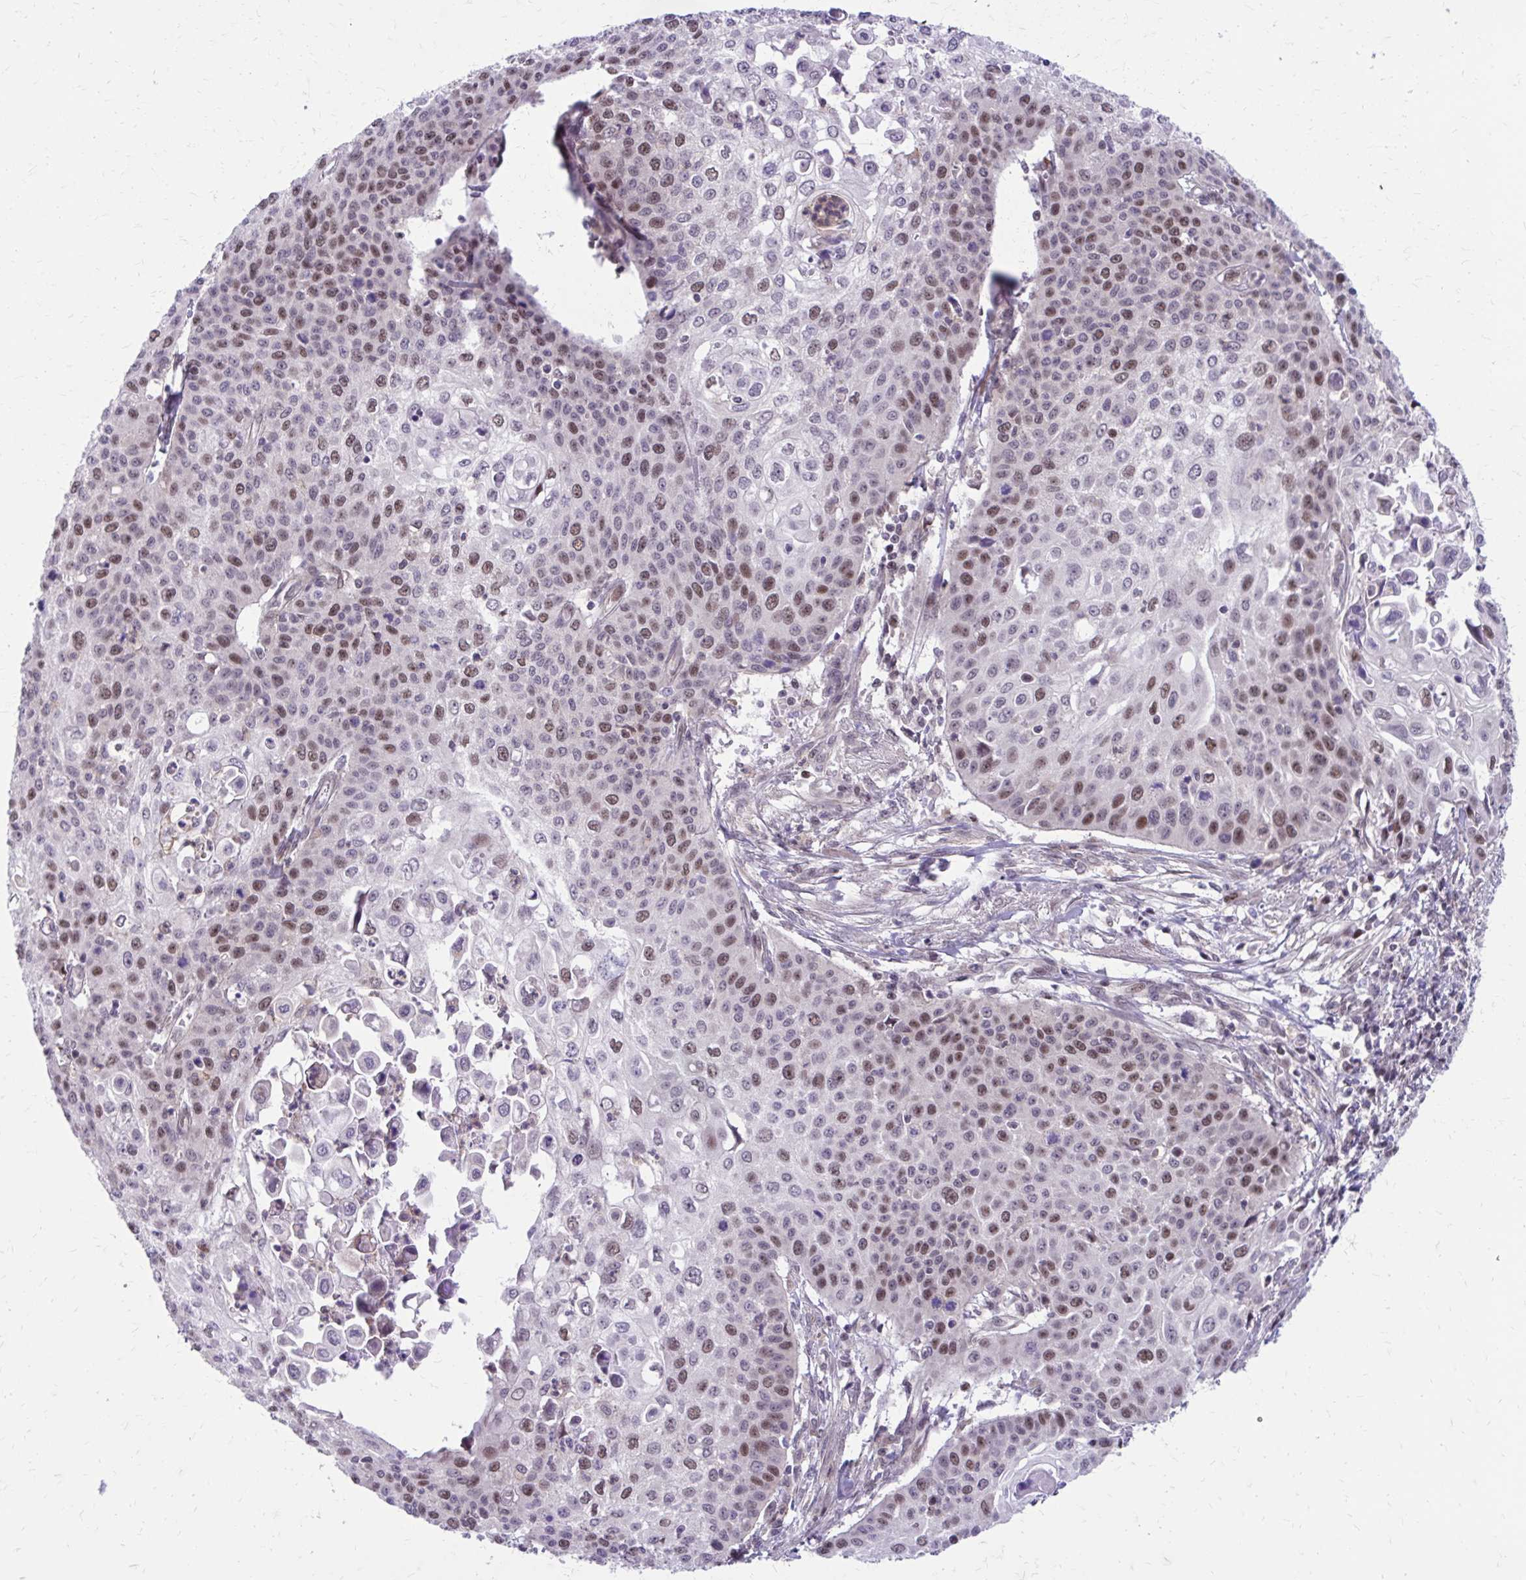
{"staining": {"intensity": "moderate", "quantity": ">75%", "location": "nuclear"}, "tissue": "cervical cancer", "cell_type": "Tumor cells", "image_type": "cancer", "snomed": [{"axis": "morphology", "description": "Squamous cell carcinoma, NOS"}, {"axis": "topography", "description": "Cervix"}], "caption": "Immunohistochemistry (IHC) staining of cervical cancer, which reveals medium levels of moderate nuclear expression in approximately >75% of tumor cells indicating moderate nuclear protein staining. The staining was performed using DAB (3,3'-diaminobenzidine) (brown) for protein detection and nuclei were counterstained in hematoxylin (blue).", "gene": "ANKRD30B", "patient": {"sex": "female", "age": 65}}